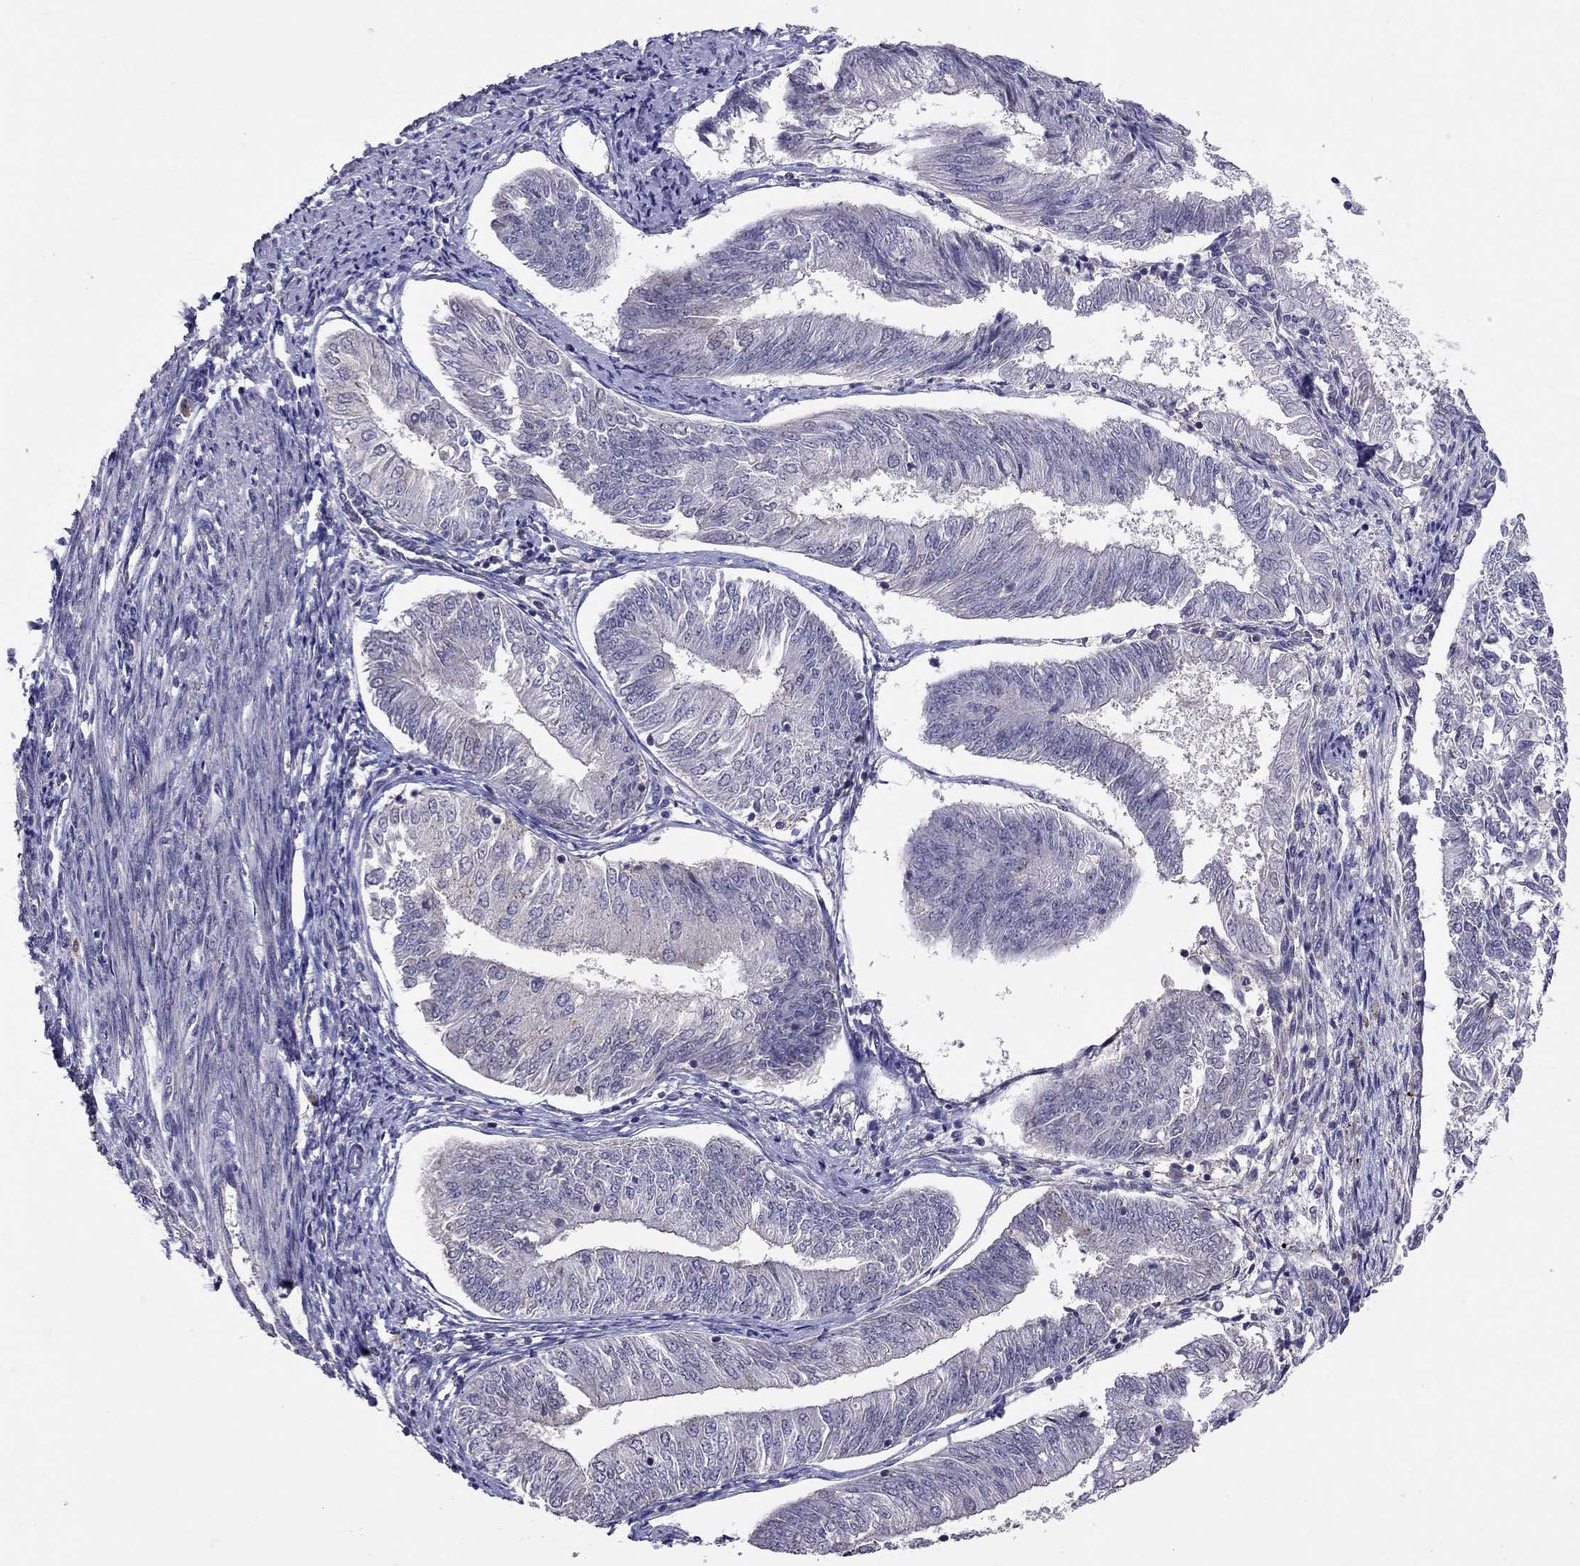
{"staining": {"intensity": "negative", "quantity": "none", "location": "none"}, "tissue": "endometrial cancer", "cell_type": "Tumor cells", "image_type": "cancer", "snomed": [{"axis": "morphology", "description": "Adenocarcinoma, NOS"}, {"axis": "topography", "description": "Endometrium"}], "caption": "Tumor cells are negative for brown protein staining in endometrial cancer.", "gene": "RTP5", "patient": {"sex": "female", "age": 58}}